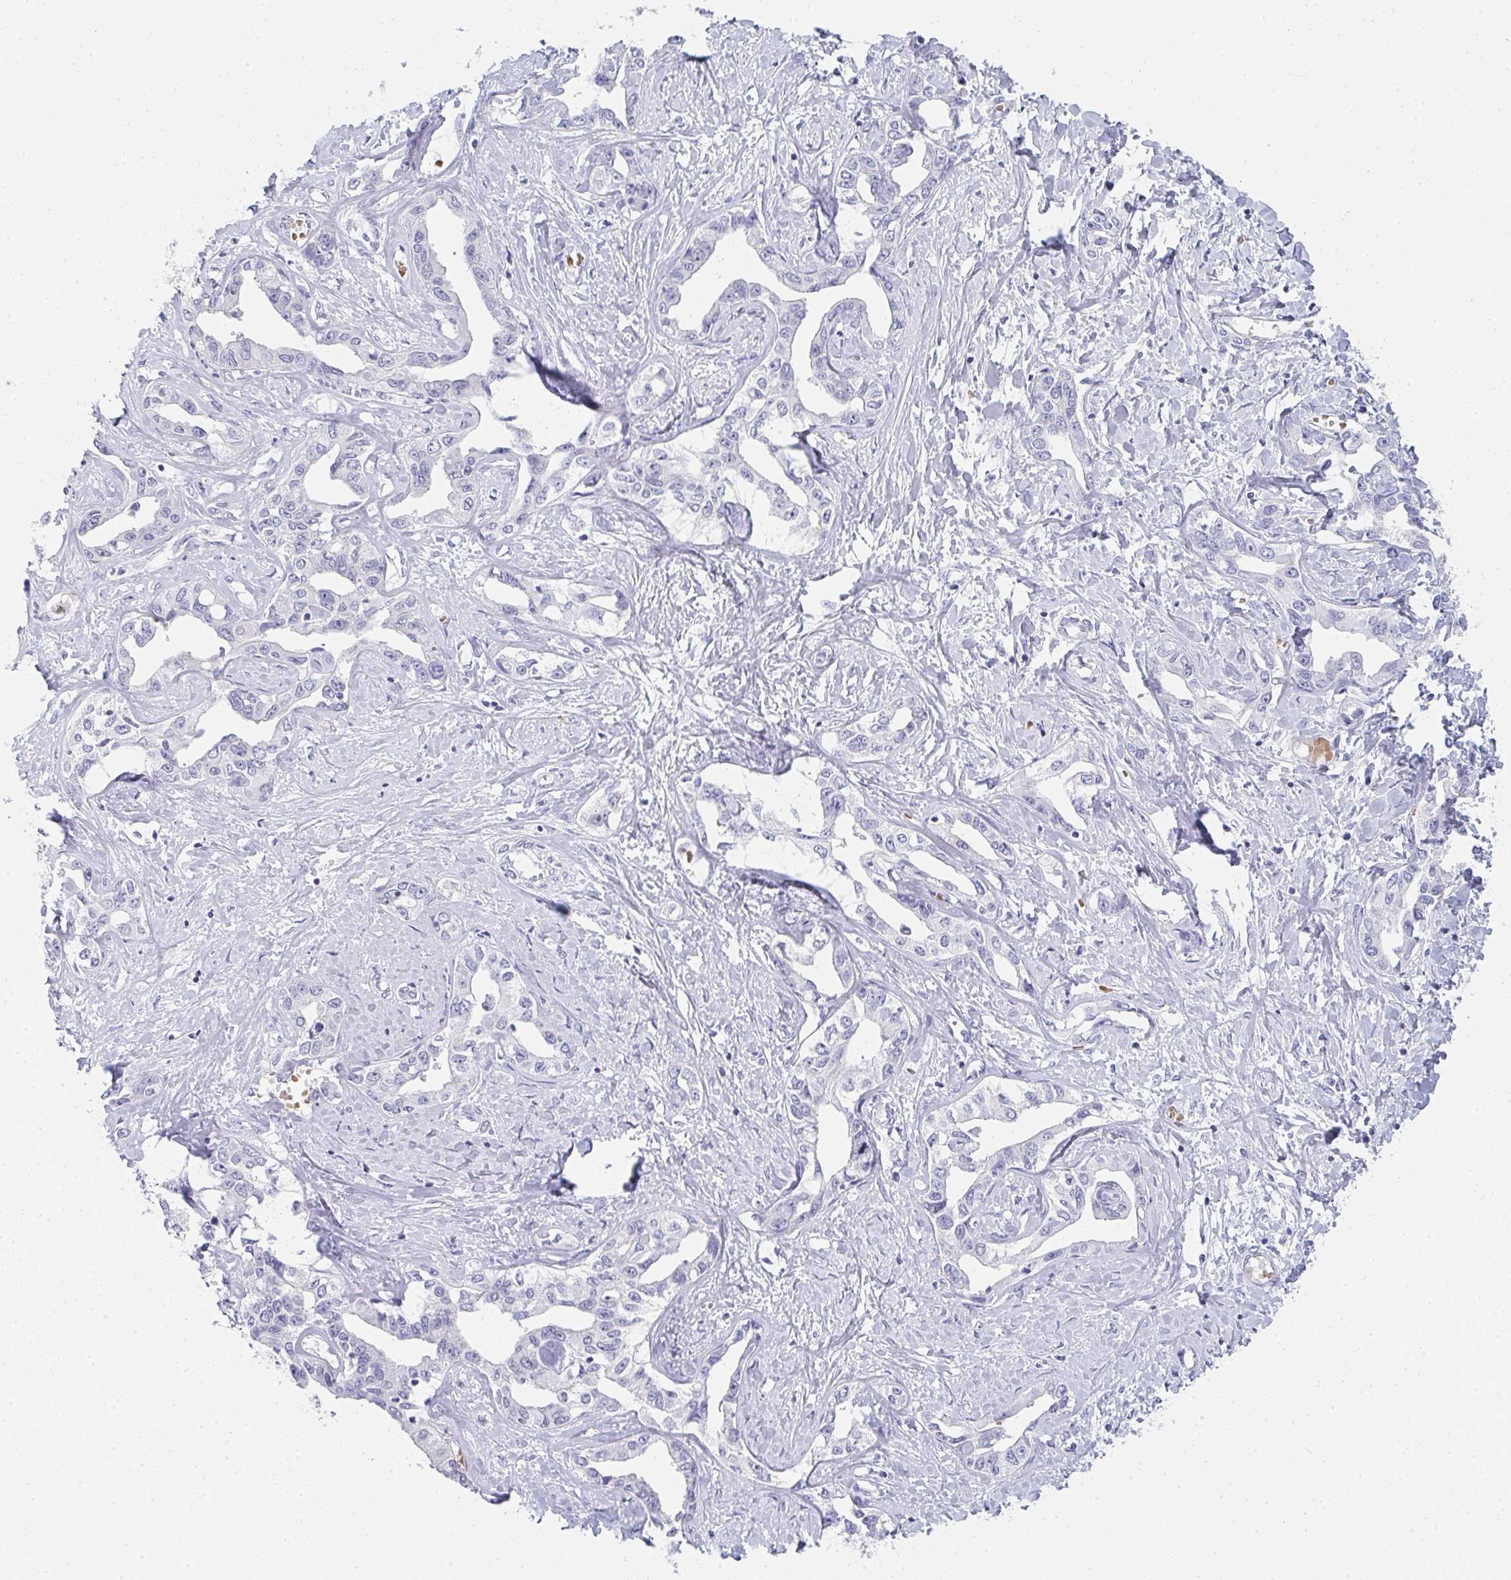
{"staining": {"intensity": "negative", "quantity": "none", "location": "none"}, "tissue": "liver cancer", "cell_type": "Tumor cells", "image_type": "cancer", "snomed": [{"axis": "morphology", "description": "Cholangiocarcinoma"}, {"axis": "topography", "description": "Liver"}], "caption": "Tumor cells show no significant expression in liver cancer (cholangiocarcinoma).", "gene": "NEU2", "patient": {"sex": "male", "age": 59}}